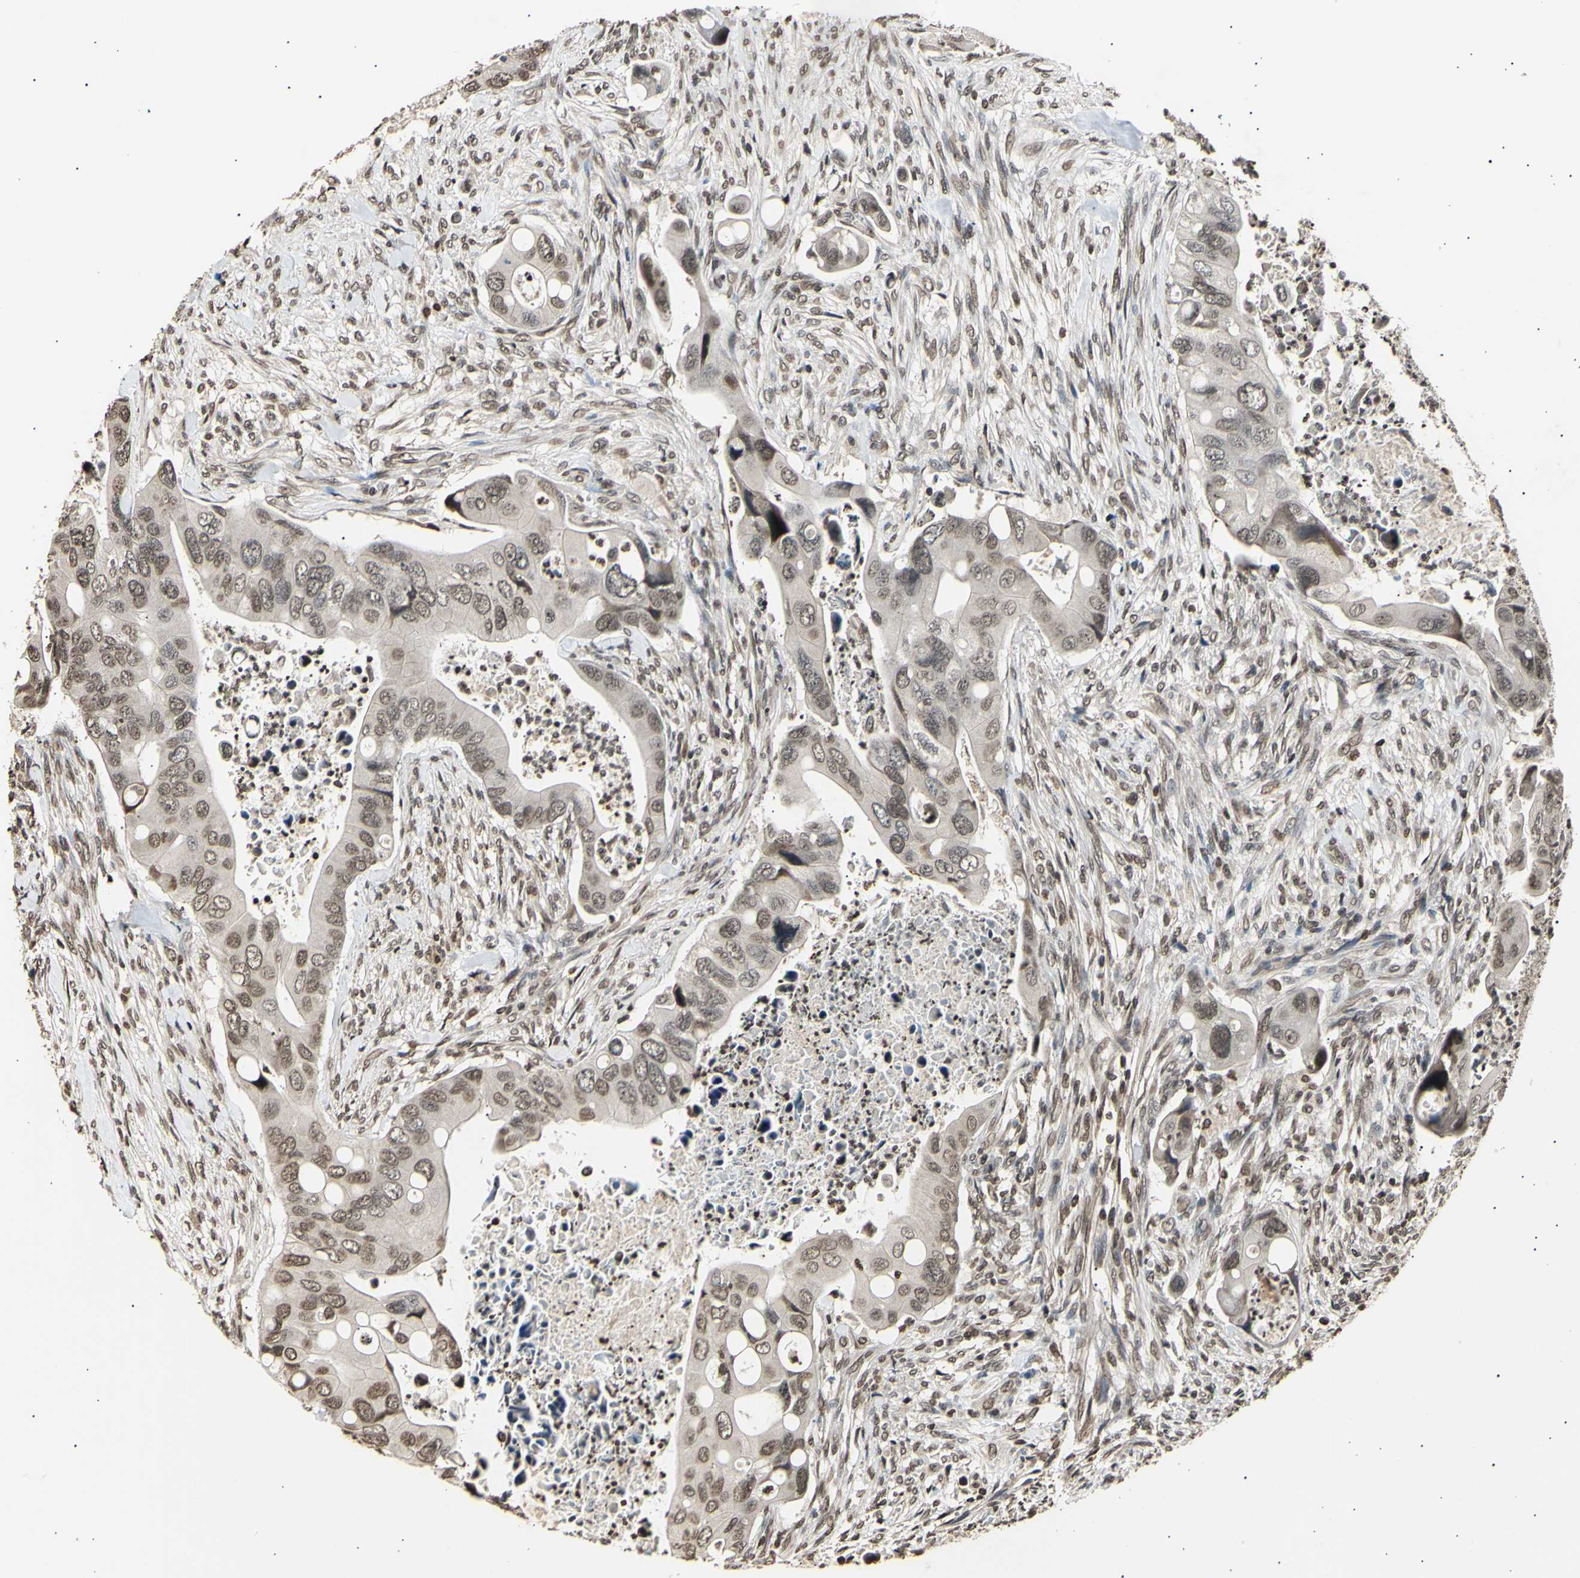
{"staining": {"intensity": "moderate", "quantity": ">75%", "location": "cytoplasmic/membranous,nuclear"}, "tissue": "colorectal cancer", "cell_type": "Tumor cells", "image_type": "cancer", "snomed": [{"axis": "morphology", "description": "Adenocarcinoma, NOS"}, {"axis": "topography", "description": "Rectum"}], "caption": "IHC (DAB (3,3'-diaminobenzidine)) staining of colorectal cancer demonstrates moderate cytoplasmic/membranous and nuclear protein staining in about >75% of tumor cells.", "gene": "ANAPC7", "patient": {"sex": "female", "age": 57}}